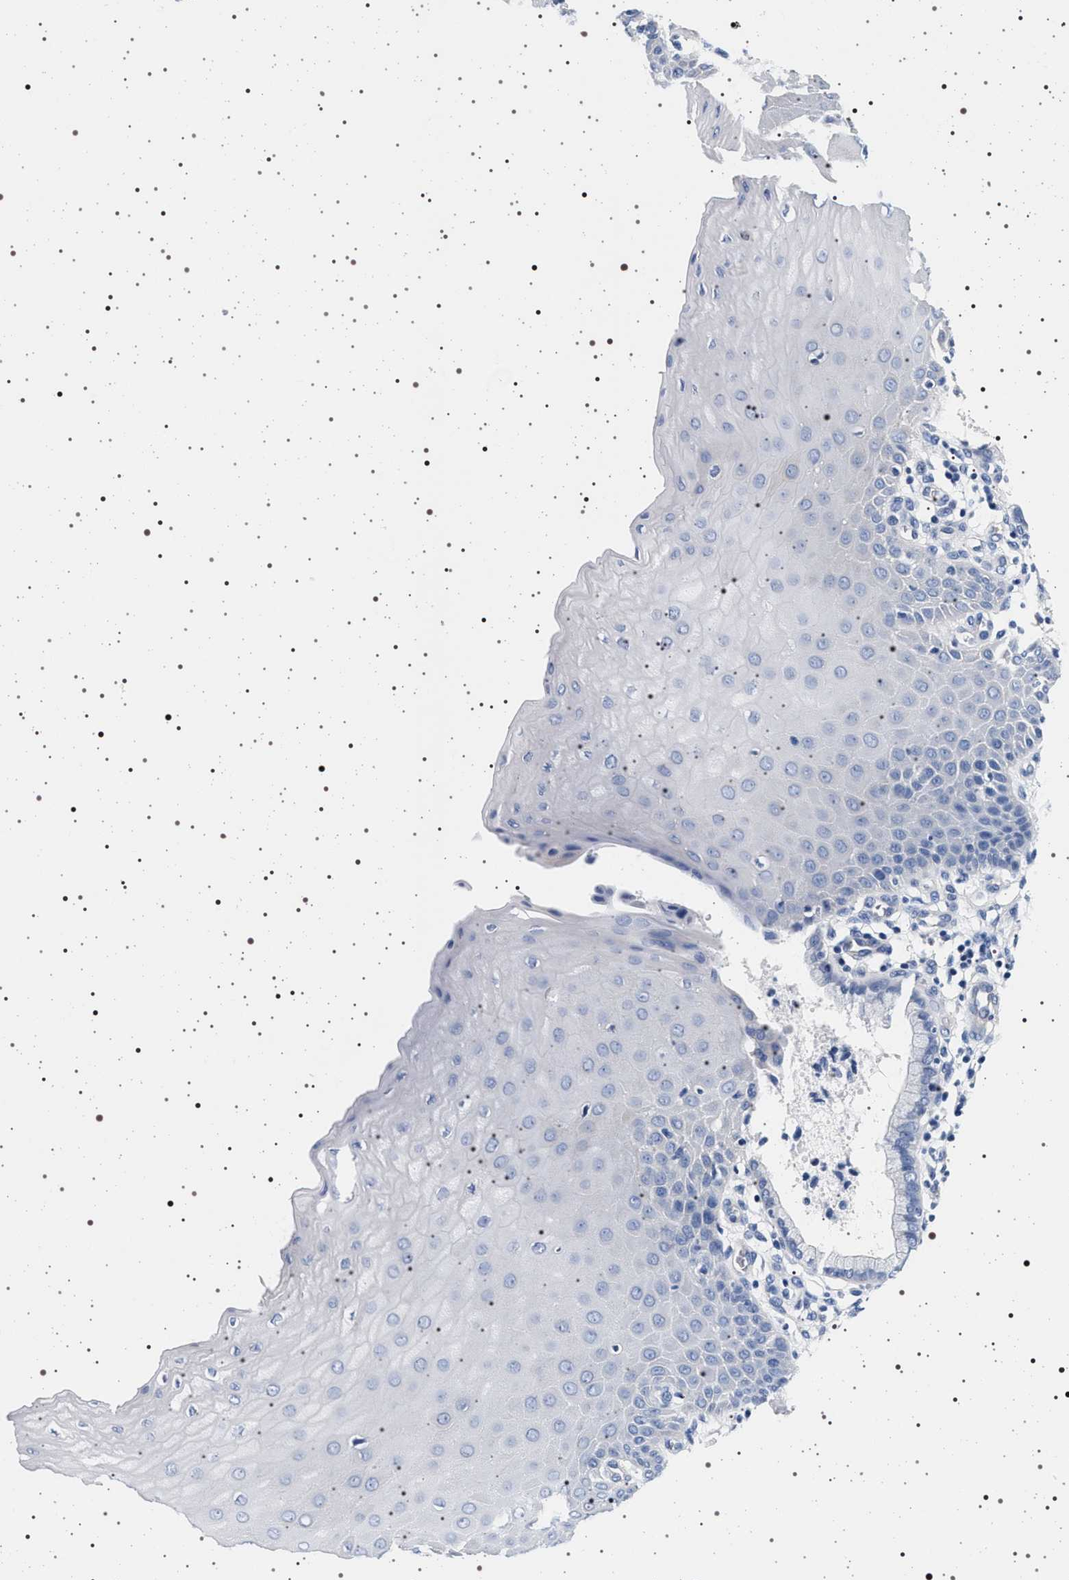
{"staining": {"intensity": "negative", "quantity": "none", "location": "none"}, "tissue": "cervix", "cell_type": "Glandular cells", "image_type": "normal", "snomed": [{"axis": "morphology", "description": "Normal tissue, NOS"}, {"axis": "topography", "description": "Cervix"}], "caption": "This micrograph is of unremarkable cervix stained with IHC to label a protein in brown with the nuclei are counter-stained blue. There is no staining in glandular cells. (Stains: DAB (3,3'-diaminobenzidine) immunohistochemistry with hematoxylin counter stain, Microscopy: brightfield microscopy at high magnification).", "gene": "HSD17B1", "patient": {"sex": "female", "age": 55}}